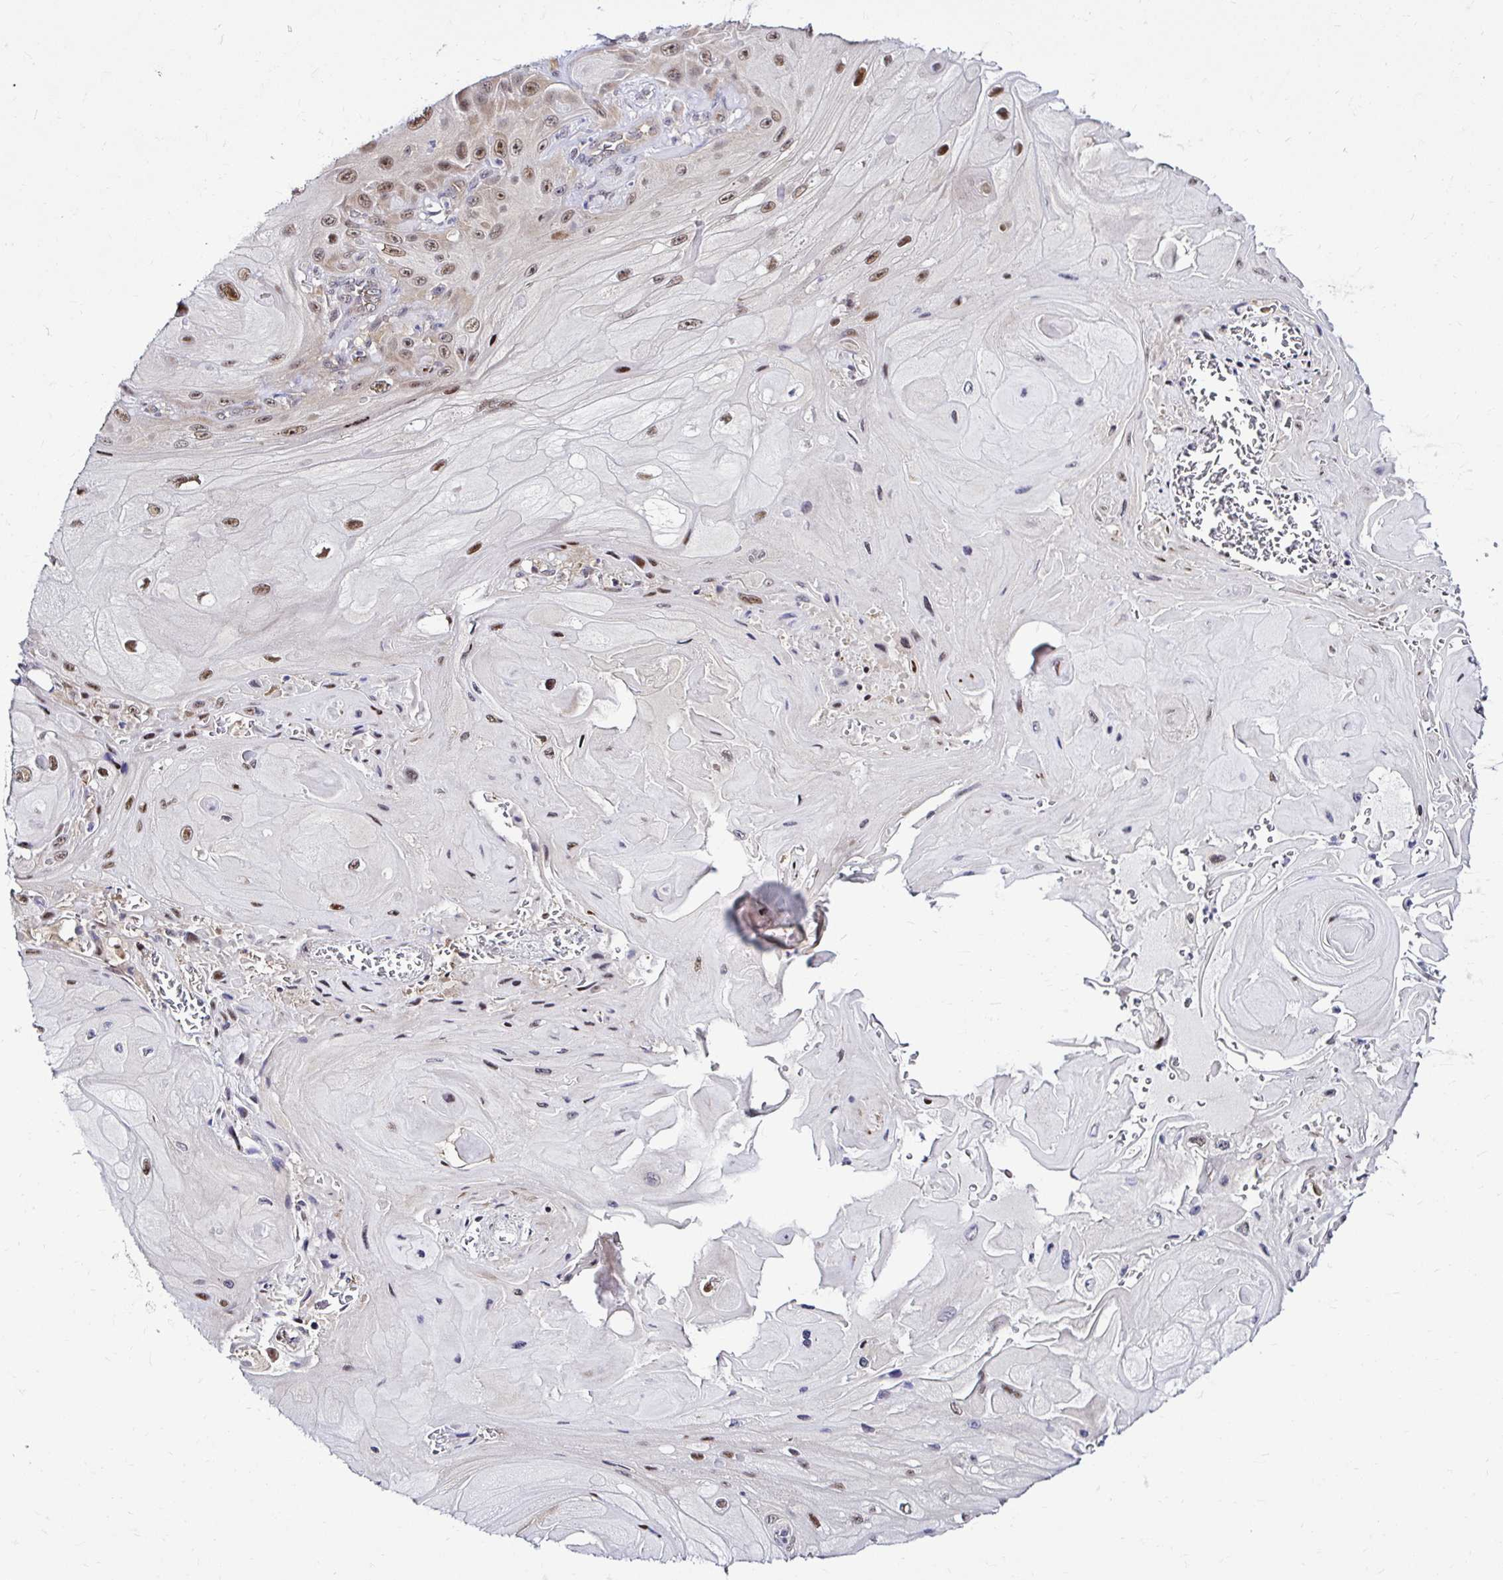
{"staining": {"intensity": "moderate", "quantity": ">75%", "location": "nuclear"}, "tissue": "skin cancer", "cell_type": "Tumor cells", "image_type": "cancer", "snomed": [{"axis": "morphology", "description": "Squamous cell carcinoma, NOS"}, {"axis": "topography", "description": "Skin"}], "caption": "Immunohistochemistry (IHC) photomicrograph of neoplastic tissue: skin squamous cell carcinoma stained using IHC demonstrates medium levels of moderate protein expression localized specifically in the nuclear of tumor cells, appearing as a nuclear brown color.", "gene": "PSMD3", "patient": {"sex": "female", "age": 94}}